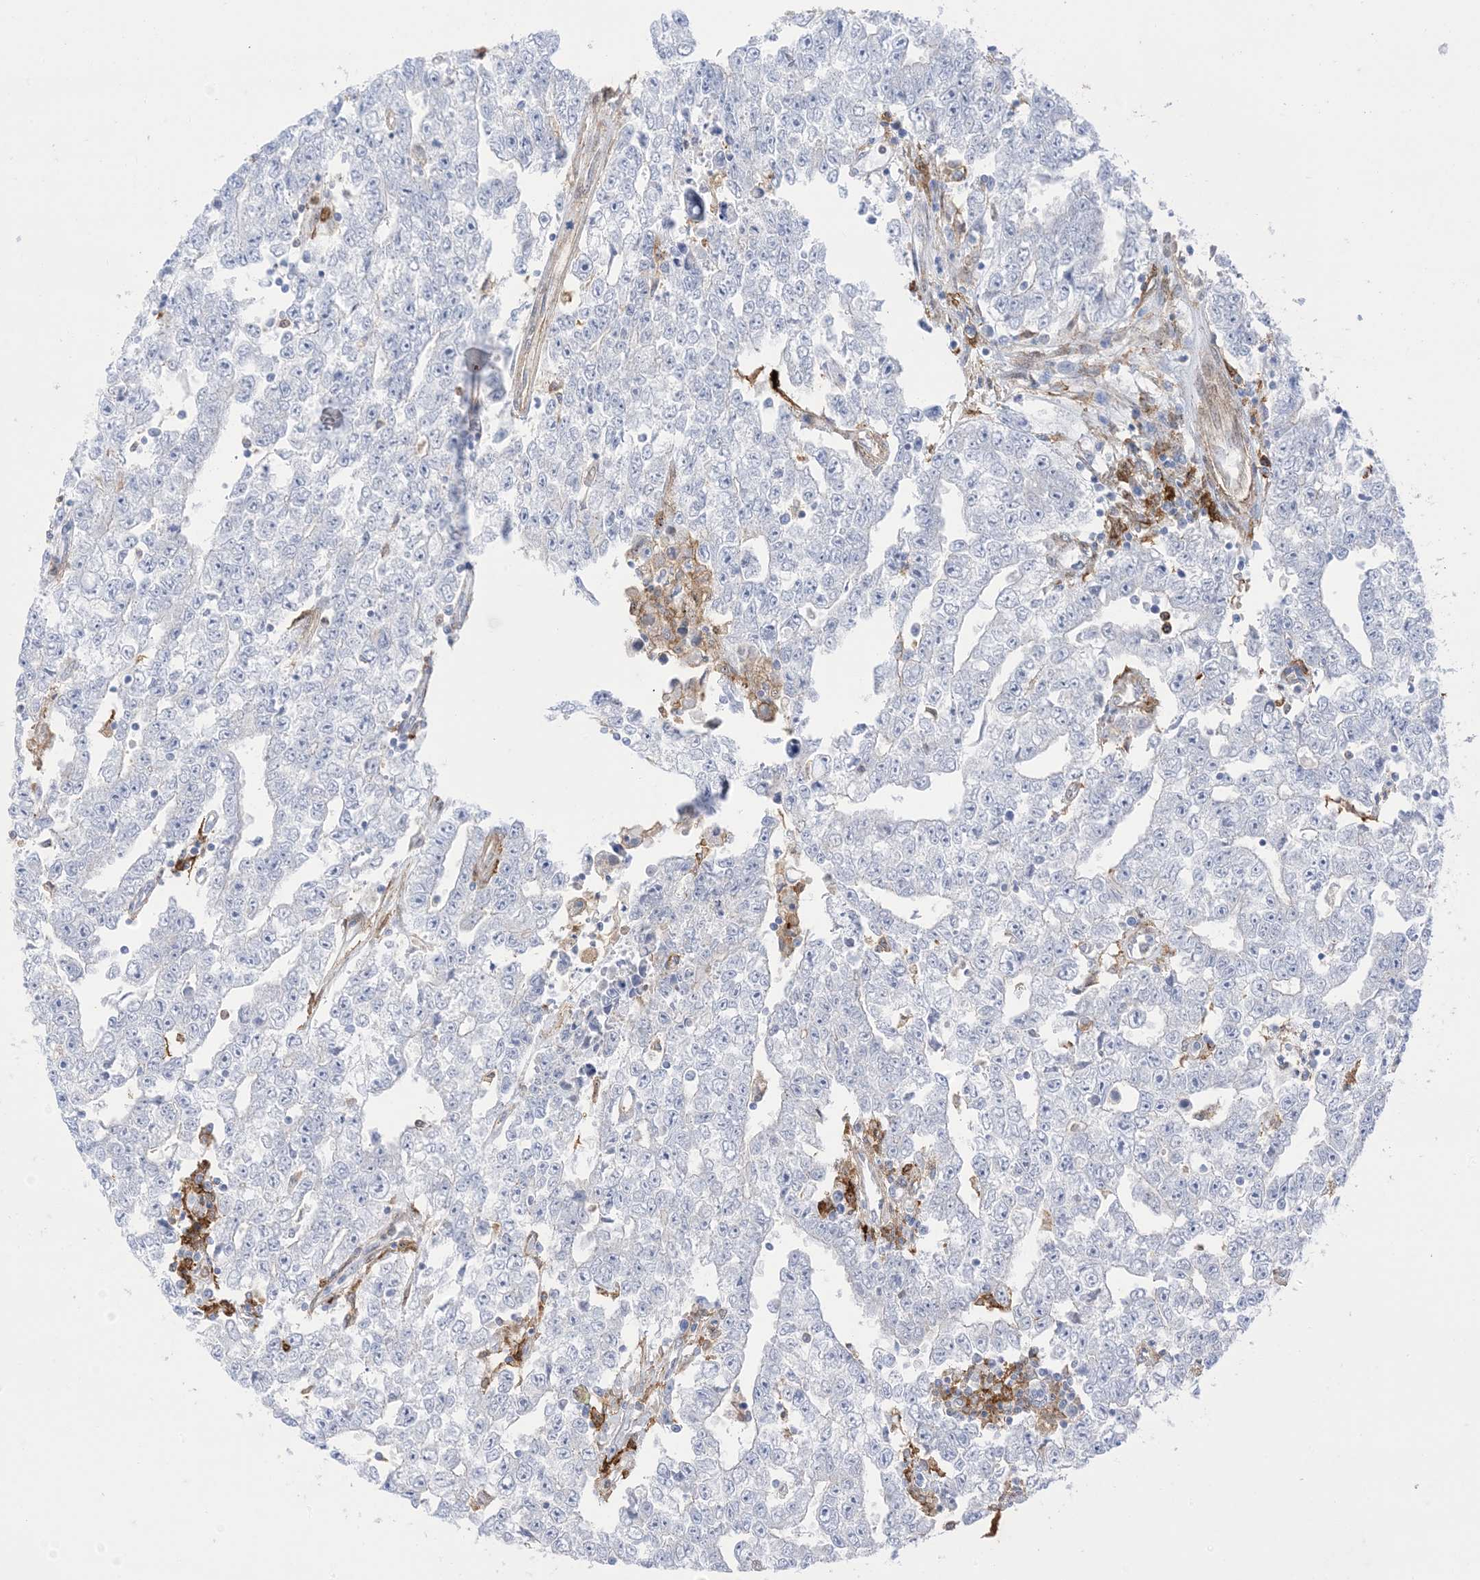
{"staining": {"intensity": "negative", "quantity": "none", "location": "none"}, "tissue": "testis cancer", "cell_type": "Tumor cells", "image_type": "cancer", "snomed": [{"axis": "morphology", "description": "Carcinoma, Embryonal, NOS"}, {"axis": "topography", "description": "Testis"}], "caption": "IHC histopathology image of neoplastic tissue: human testis embryonal carcinoma stained with DAB (3,3'-diaminobenzidine) displays no significant protein staining in tumor cells.", "gene": "GSN", "patient": {"sex": "male", "age": 25}}